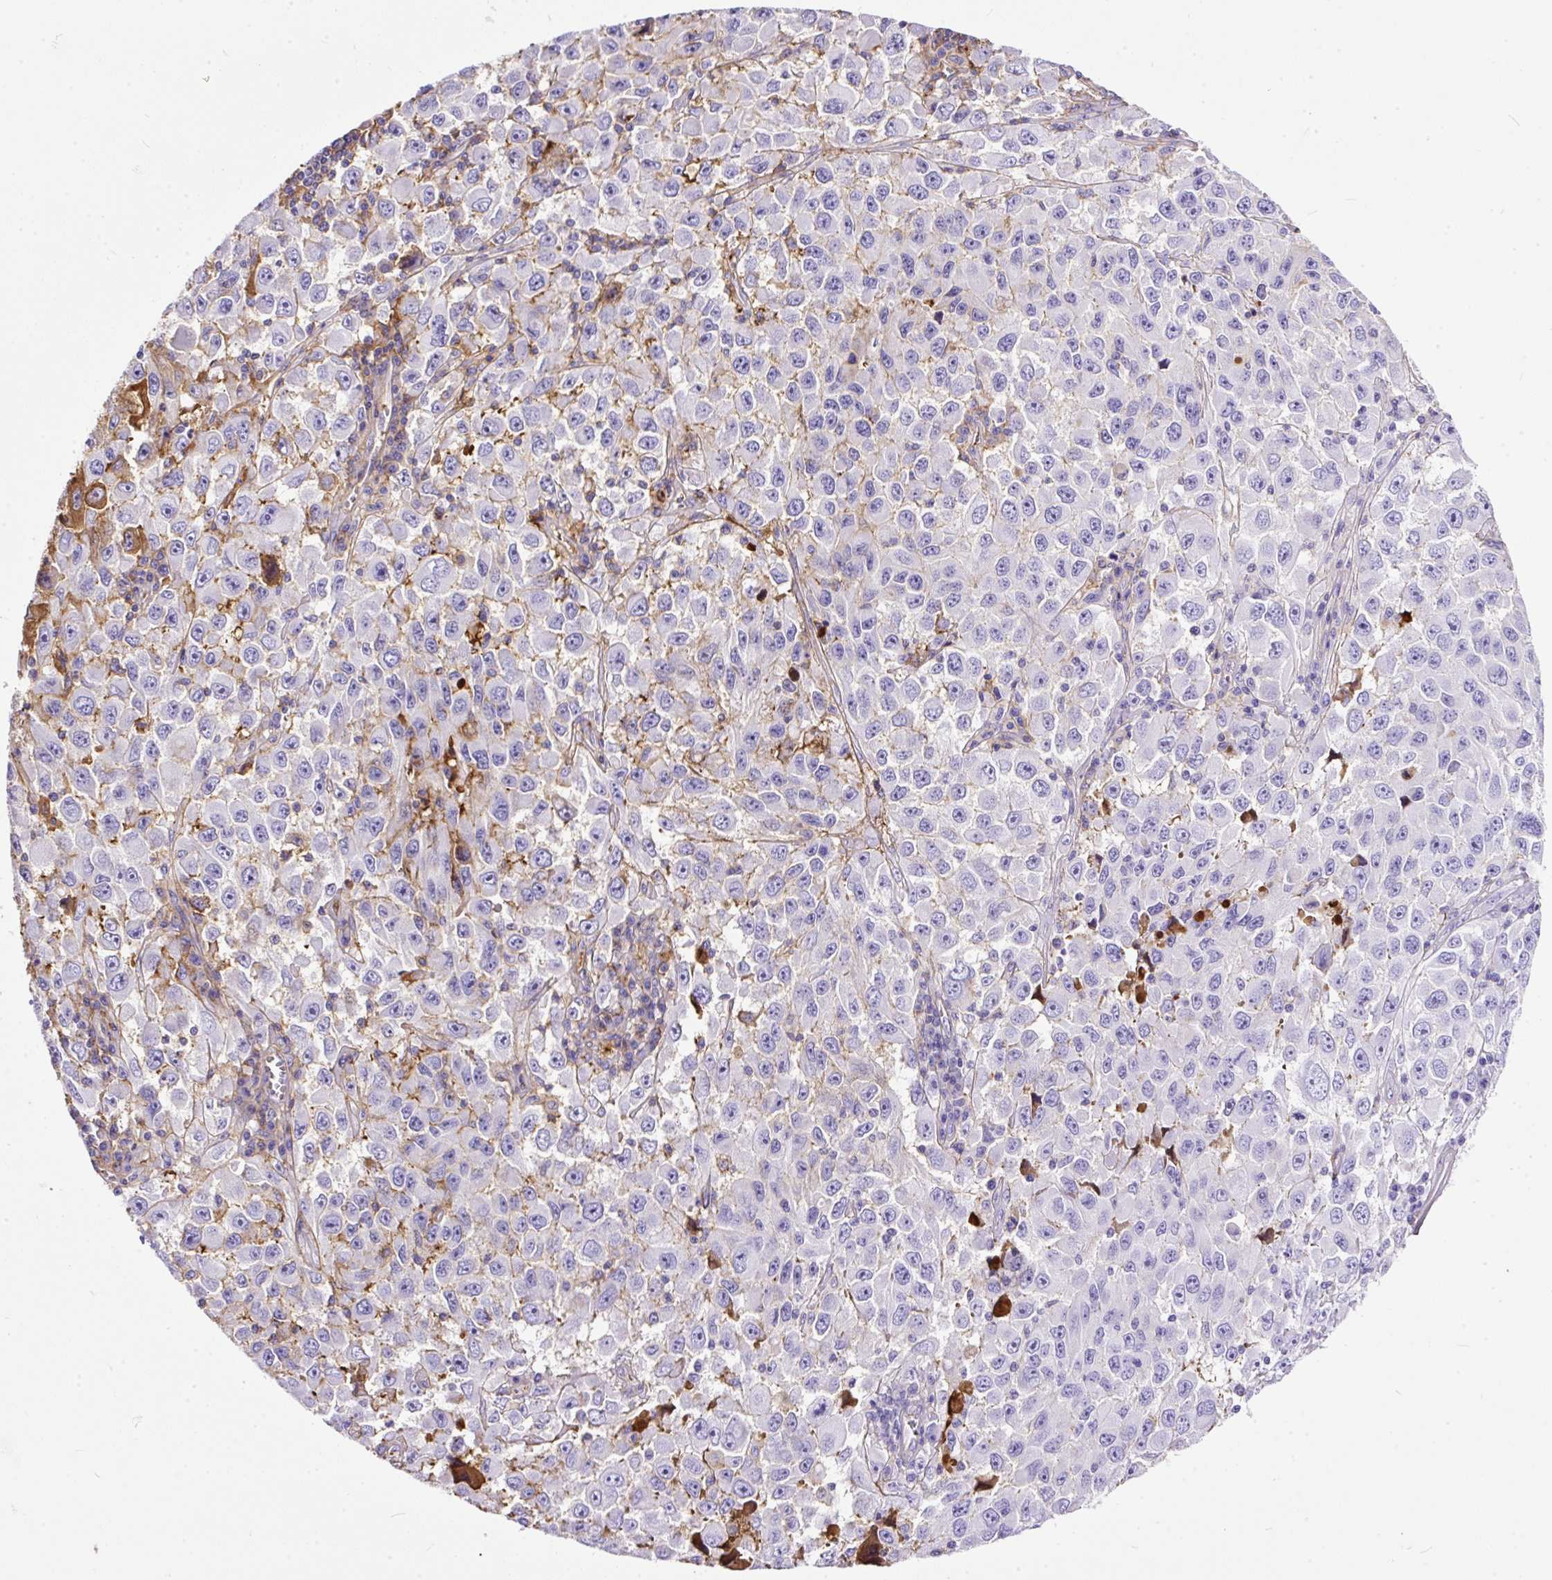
{"staining": {"intensity": "negative", "quantity": "none", "location": "none"}, "tissue": "melanoma", "cell_type": "Tumor cells", "image_type": "cancer", "snomed": [{"axis": "morphology", "description": "Malignant melanoma, Metastatic site"}, {"axis": "topography", "description": "Lymph node"}], "caption": "High power microscopy histopathology image of an IHC histopathology image of melanoma, revealing no significant positivity in tumor cells.", "gene": "CLEC3B", "patient": {"sex": "female", "age": 67}}